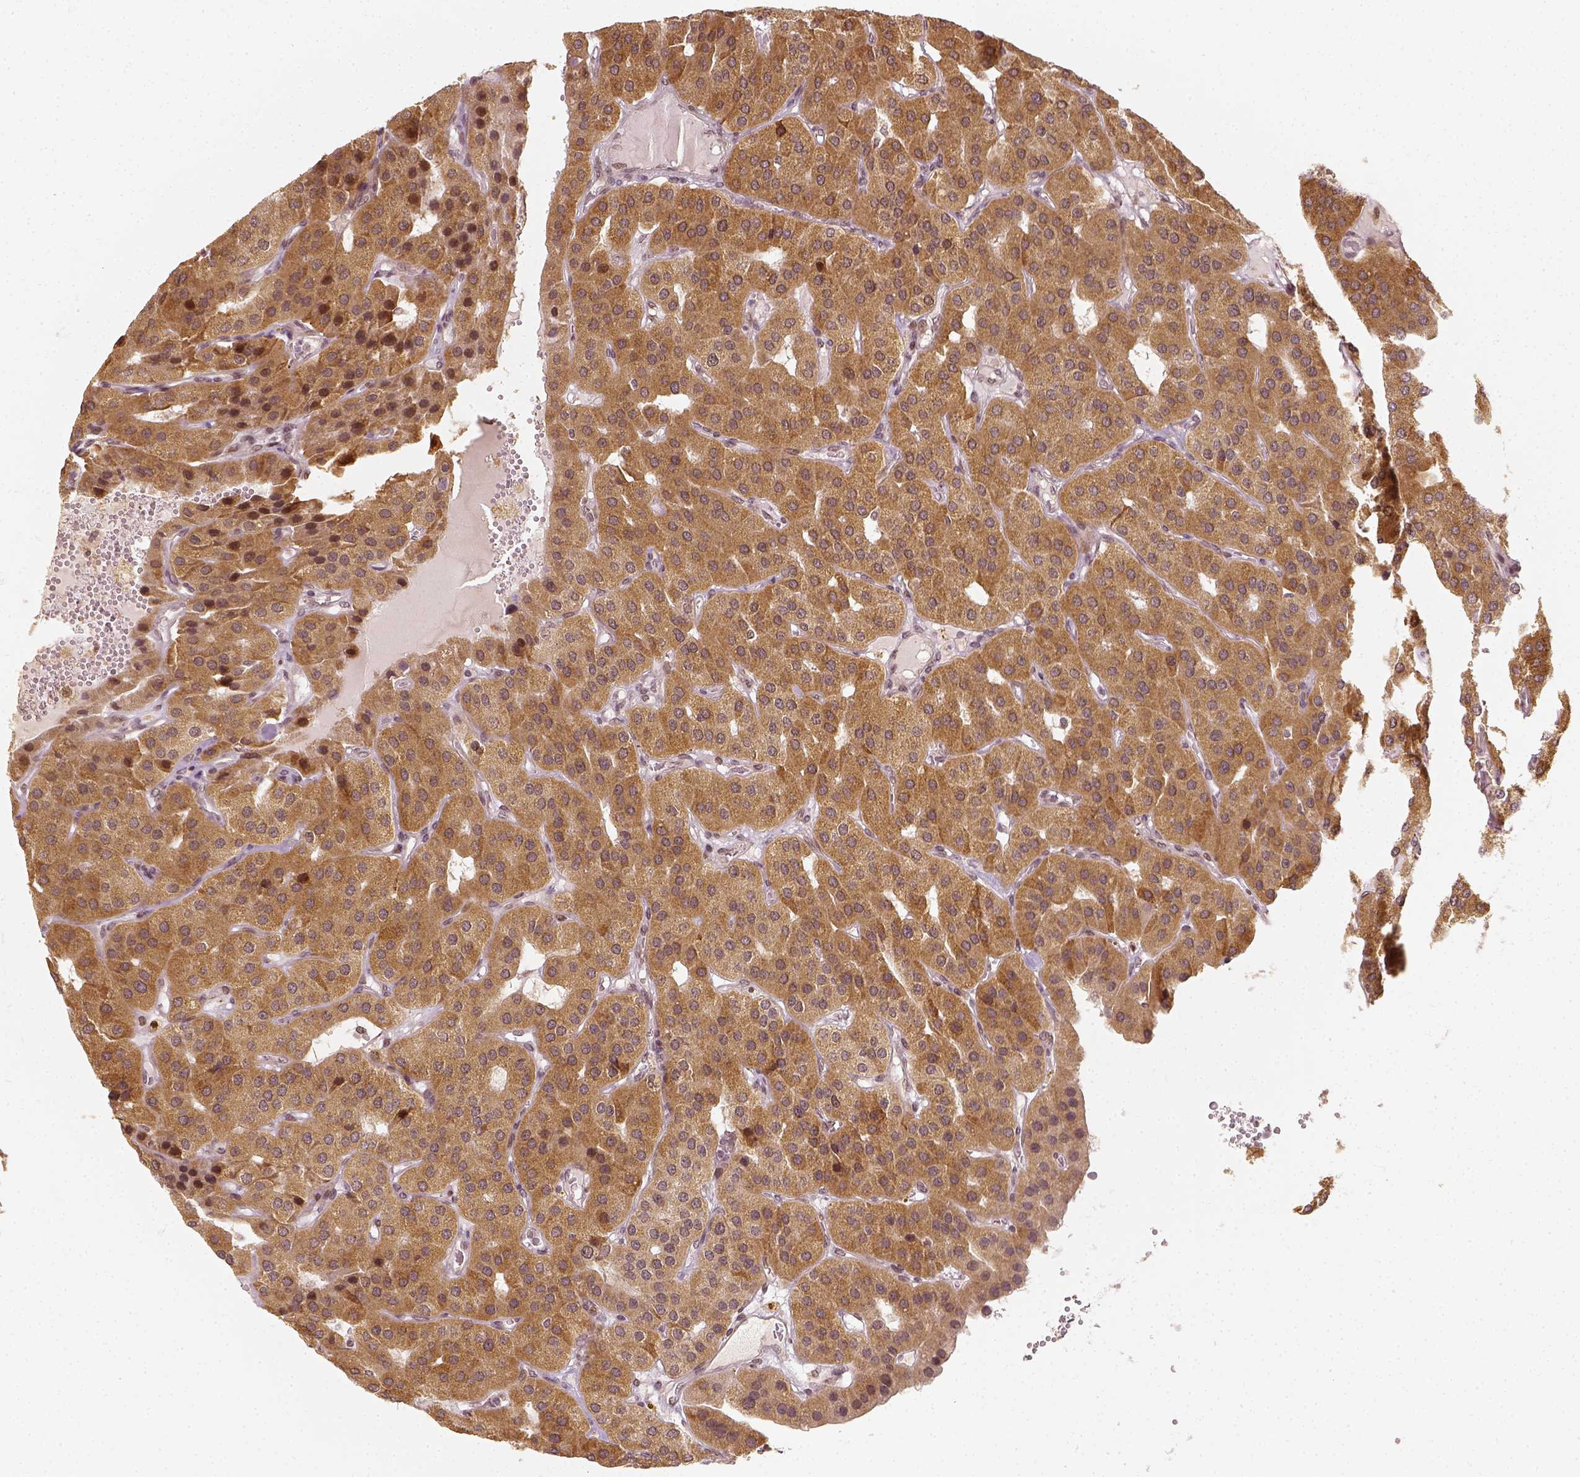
{"staining": {"intensity": "moderate", "quantity": ">75%", "location": "cytoplasmic/membranous"}, "tissue": "parathyroid gland", "cell_type": "Glandular cells", "image_type": "normal", "snomed": [{"axis": "morphology", "description": "Normal tissue, NOS"}, {"axis": "morphology", "description": "Adenoma, NOS"}, {"axis": "topography", "description": "Parathyroid gland"}], "caption": "DAB immunohistochemical staining of benign human parathyroid gland demonstrates moderate cytoplasmic/membranous protein expression in approximately >75% of glandular cells.", "gene": "ZMAT3", "patient": {"sex": "female", "age": 86}}